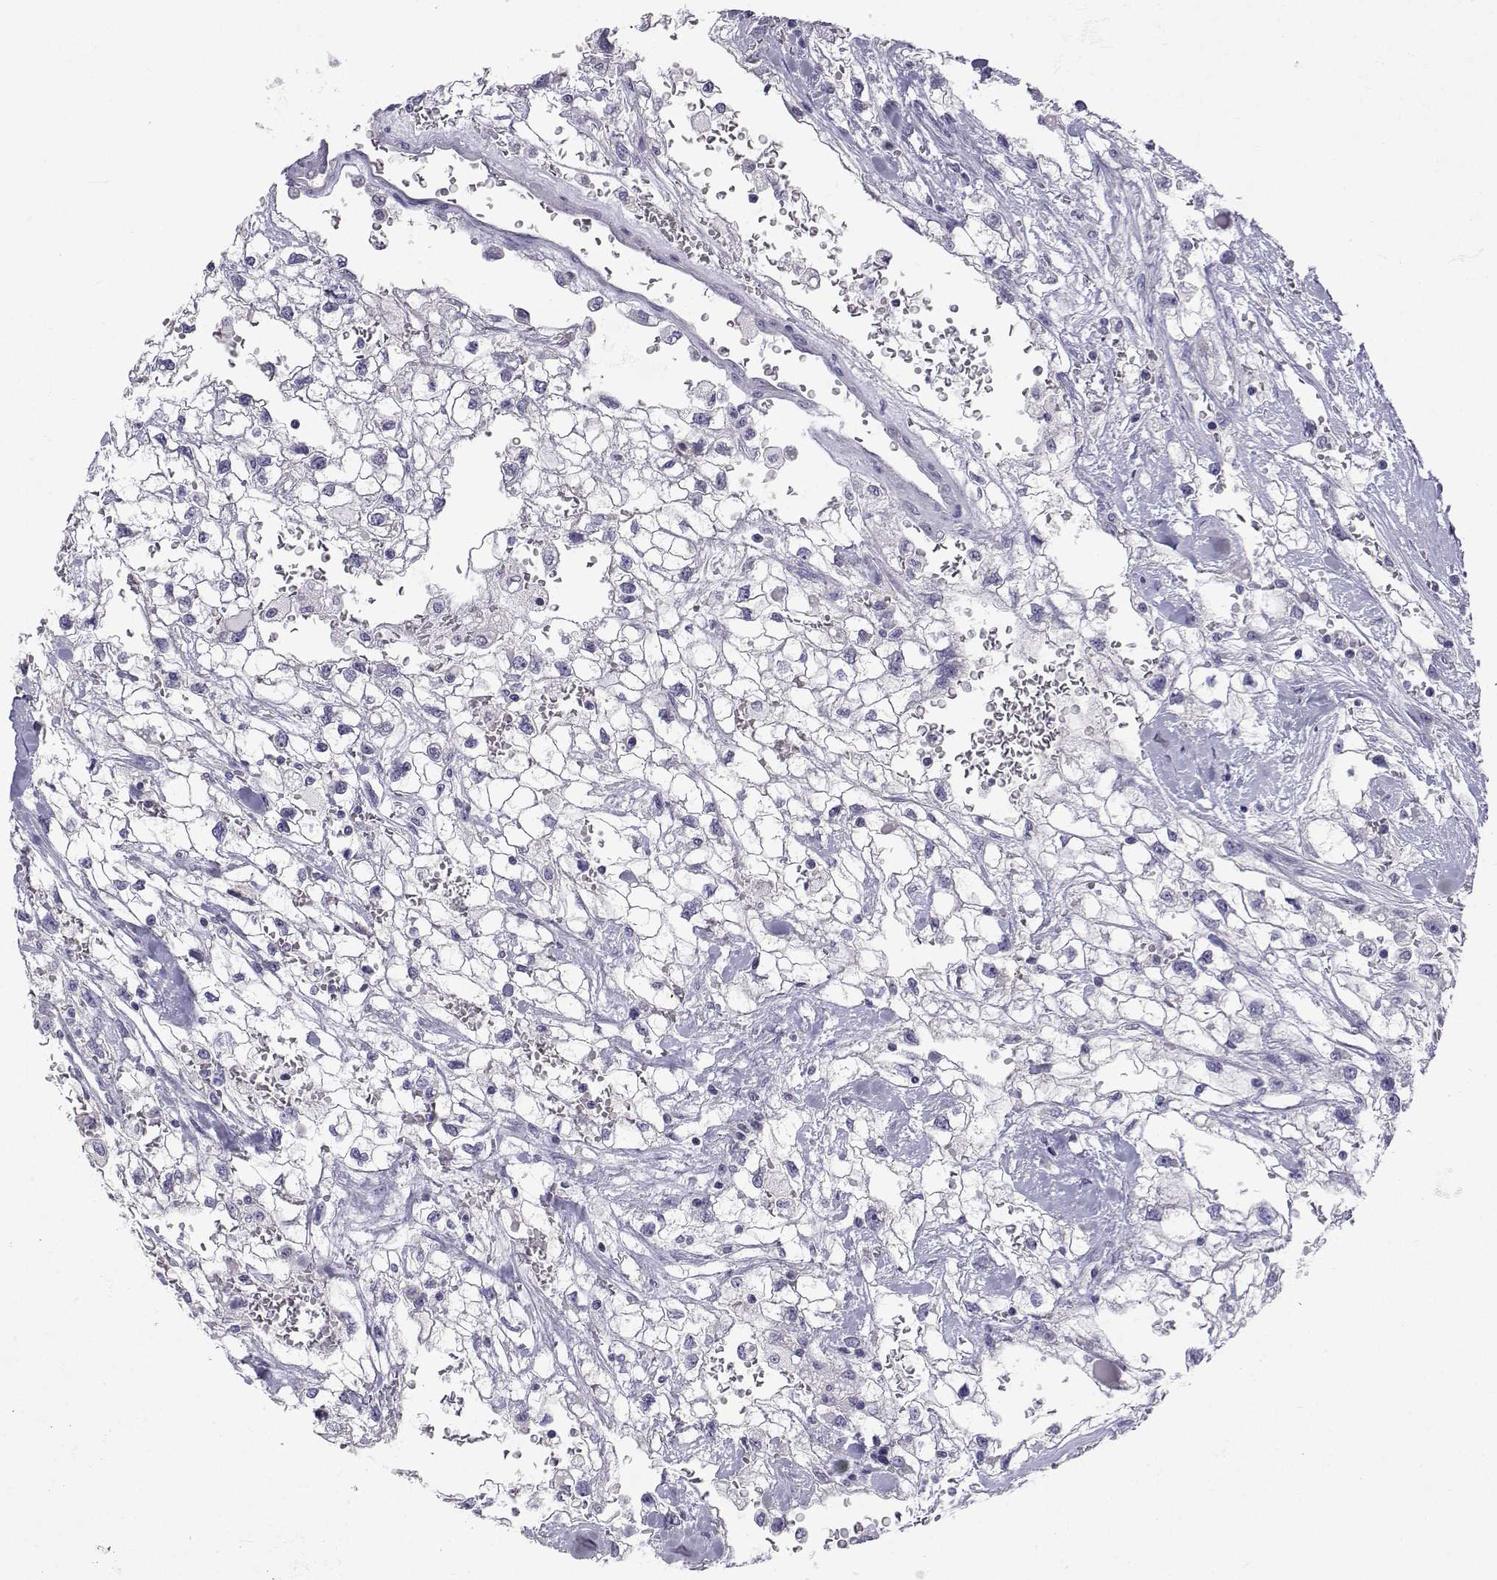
{"staining": {"intensity": "negative", "quantity": "none", "location": "none"}, "tissue": "renal cancer", "cell_type": "Tumor cells", "image_type": "cancer", "snomed": [{"axis": "morphology", "description": "Adenocarcinoma, NOS"}, {"axis": "topography", "description": "Kidney"}], "caption": "IHC photomicrograph of neoplastic tissue: renal cancer stained with DAB demonstrates no significant protein staining in tumor cells. (DAB IHC visualized using brightfield microscopy, high magnification).", "gene": "SLC6A3", "patient": {"sex": "male", "age": 59}}